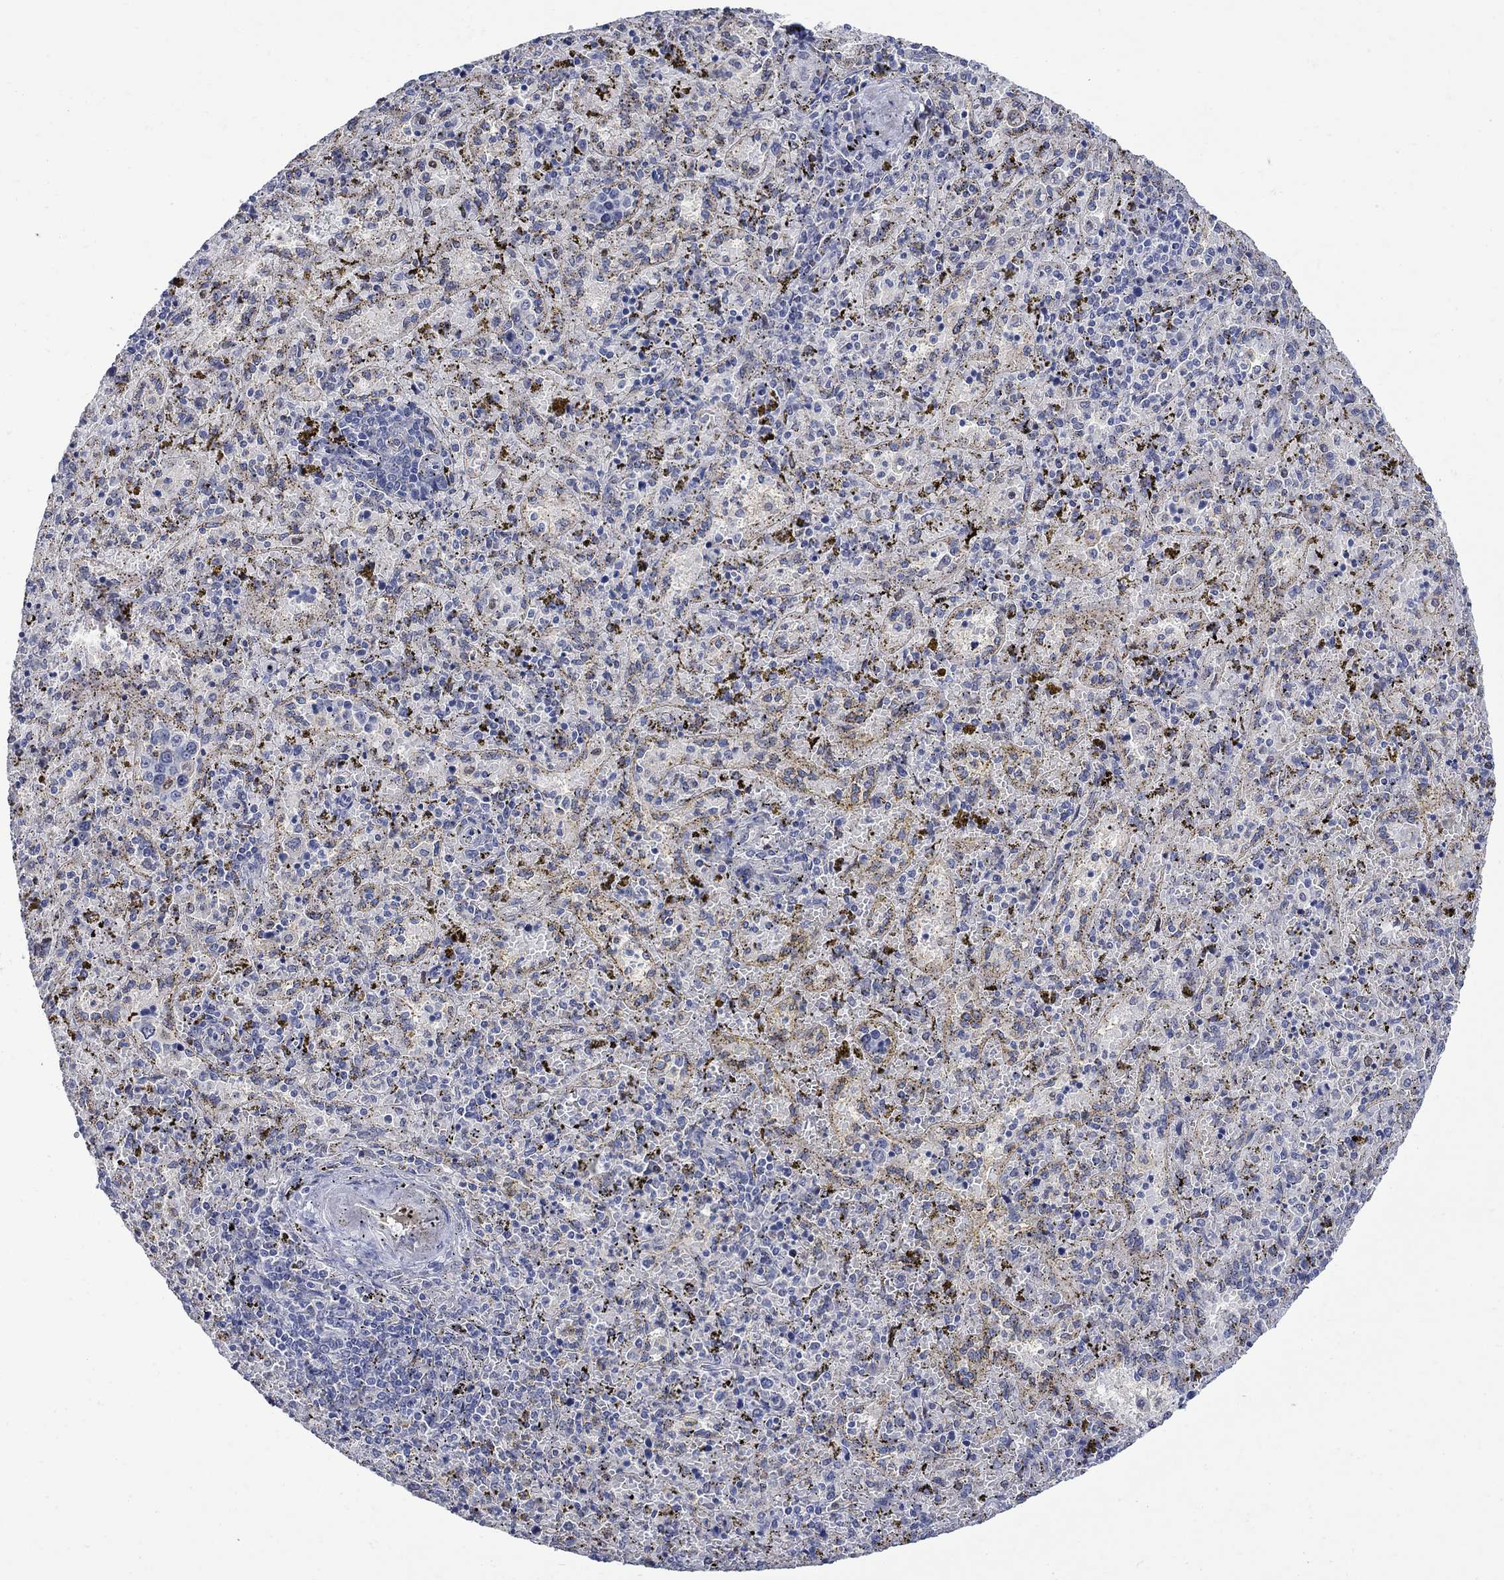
{"staining": {"intensity": "weak", "quantity": "<25%", "location": "cytoplasmic/membranous"}, "tissue": "spleen", "cell_type": "Cells in red pulp", "image_type": "normal", "snomed": [{"axis": "morphology", "description": "Normal tissue, NOS"}, {"axis": "topography", "description": "Spleen"}], "caption": "Photomicrograph shows no protein positivity in cells in red pulp of benign spleen. The staining is performed using DAB (3,3'-diaminobenzidine) brown chromogen with nuclei counter-stained in using hematoxylin.", "gene": "DLK1", "patient": {"sex": "female", "age": 50}}